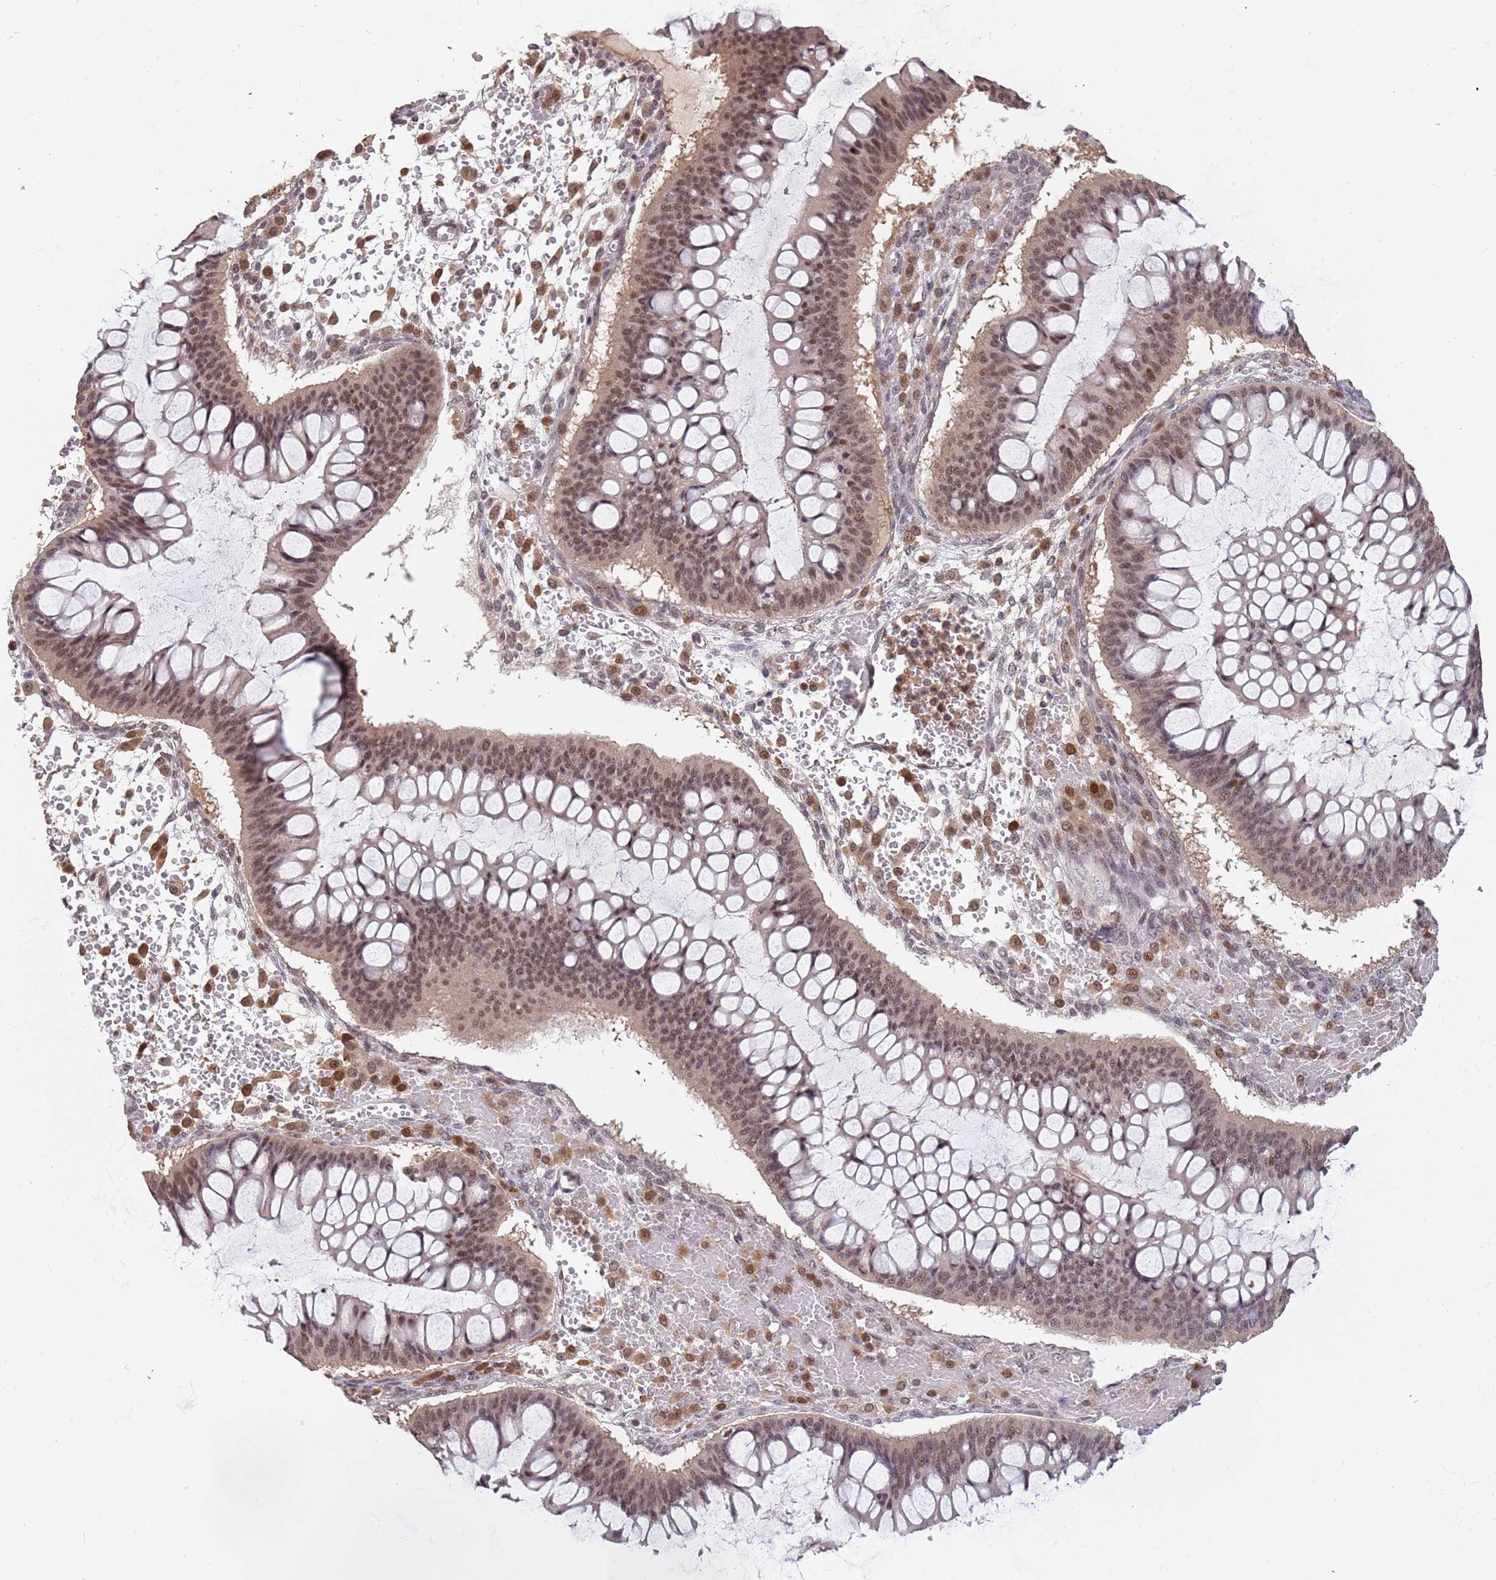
{"staining": {"intensity": "moderate", "quantity": ">75%", "location": "nuclear"}, "tissue": "ovarian cancer", "cell_type": "Tumor cells", "image_type": "cancer", "snomed": [{"axis": "morphology", "description": "Cystadenocarcinoma, mucinous, NOS"}, {"axis": "topography", "description": "Ovary"}], "caption": "The histopathology image shows a brown stain indicating the presence of a protein in the nuclear of tumor cells in ovarian mucinous cystadenocarcinoma.", "gene": "GBP2", "patient": {"sex": "female", "age": 73}}